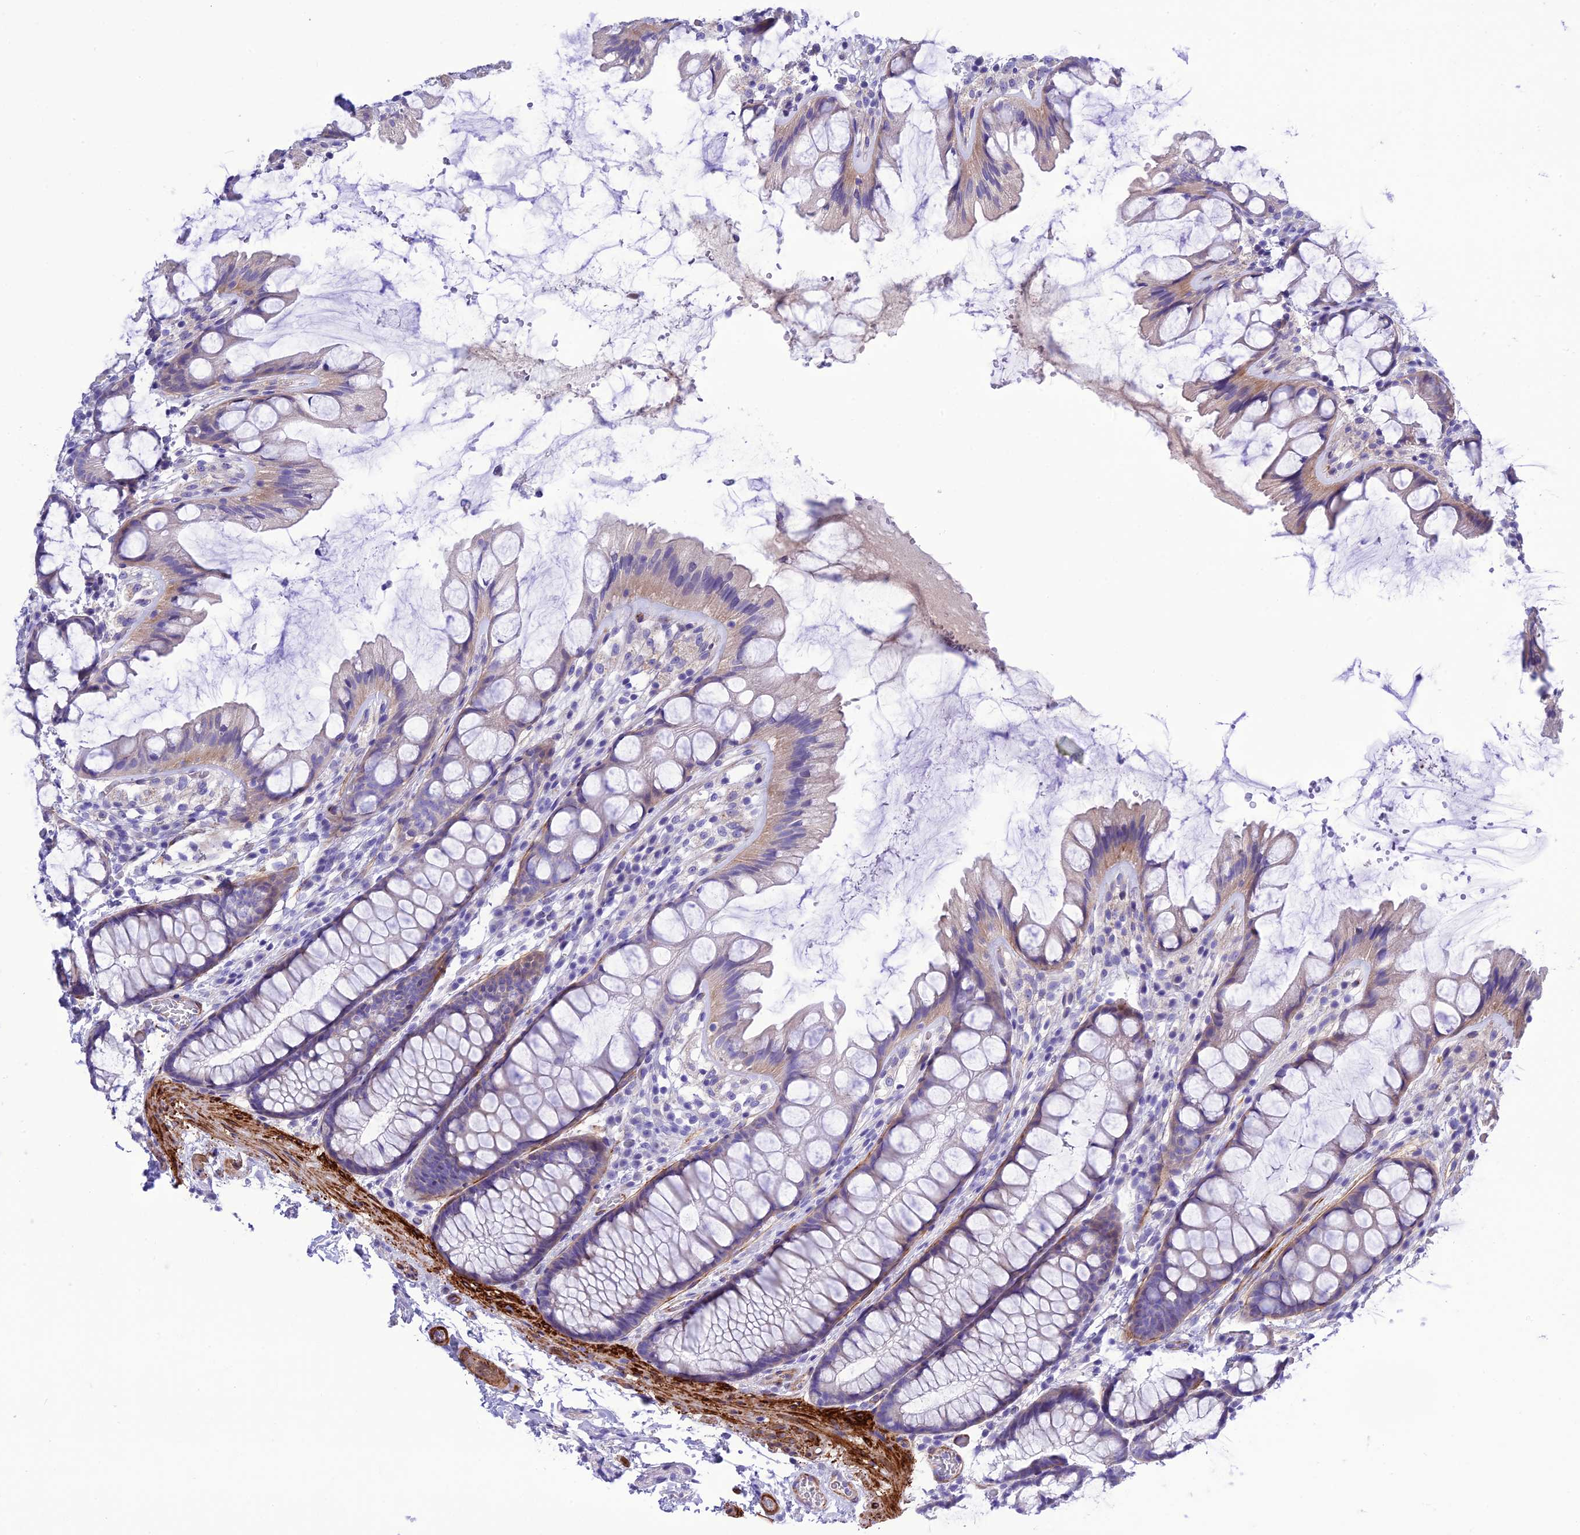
{"staining": {"intensity": "negative", "quantity": "none", "location": "none"}, "tissue": "colon", "cell_type": "Endothelial cells", "image_type": "normal", "snomed": [{"axis": "morphology", "description": "Normal tissue, NOS"}, {"axis": "topography", "description": "Colon"}], "caption": "High magnification brightfield microscopy of unremarkable colon stained with DAB (3,3'-diaminobenzidine) (brown) and counterstained with hematoxylin (blue): endothelial cells show no significant staining. (DAB (3,3'-diaminobenzidine) immunohistochemistry with hematoxylin counter stain).", "gene": "FRA10AC1", "patient": {"sex": "male", "age": 47}}